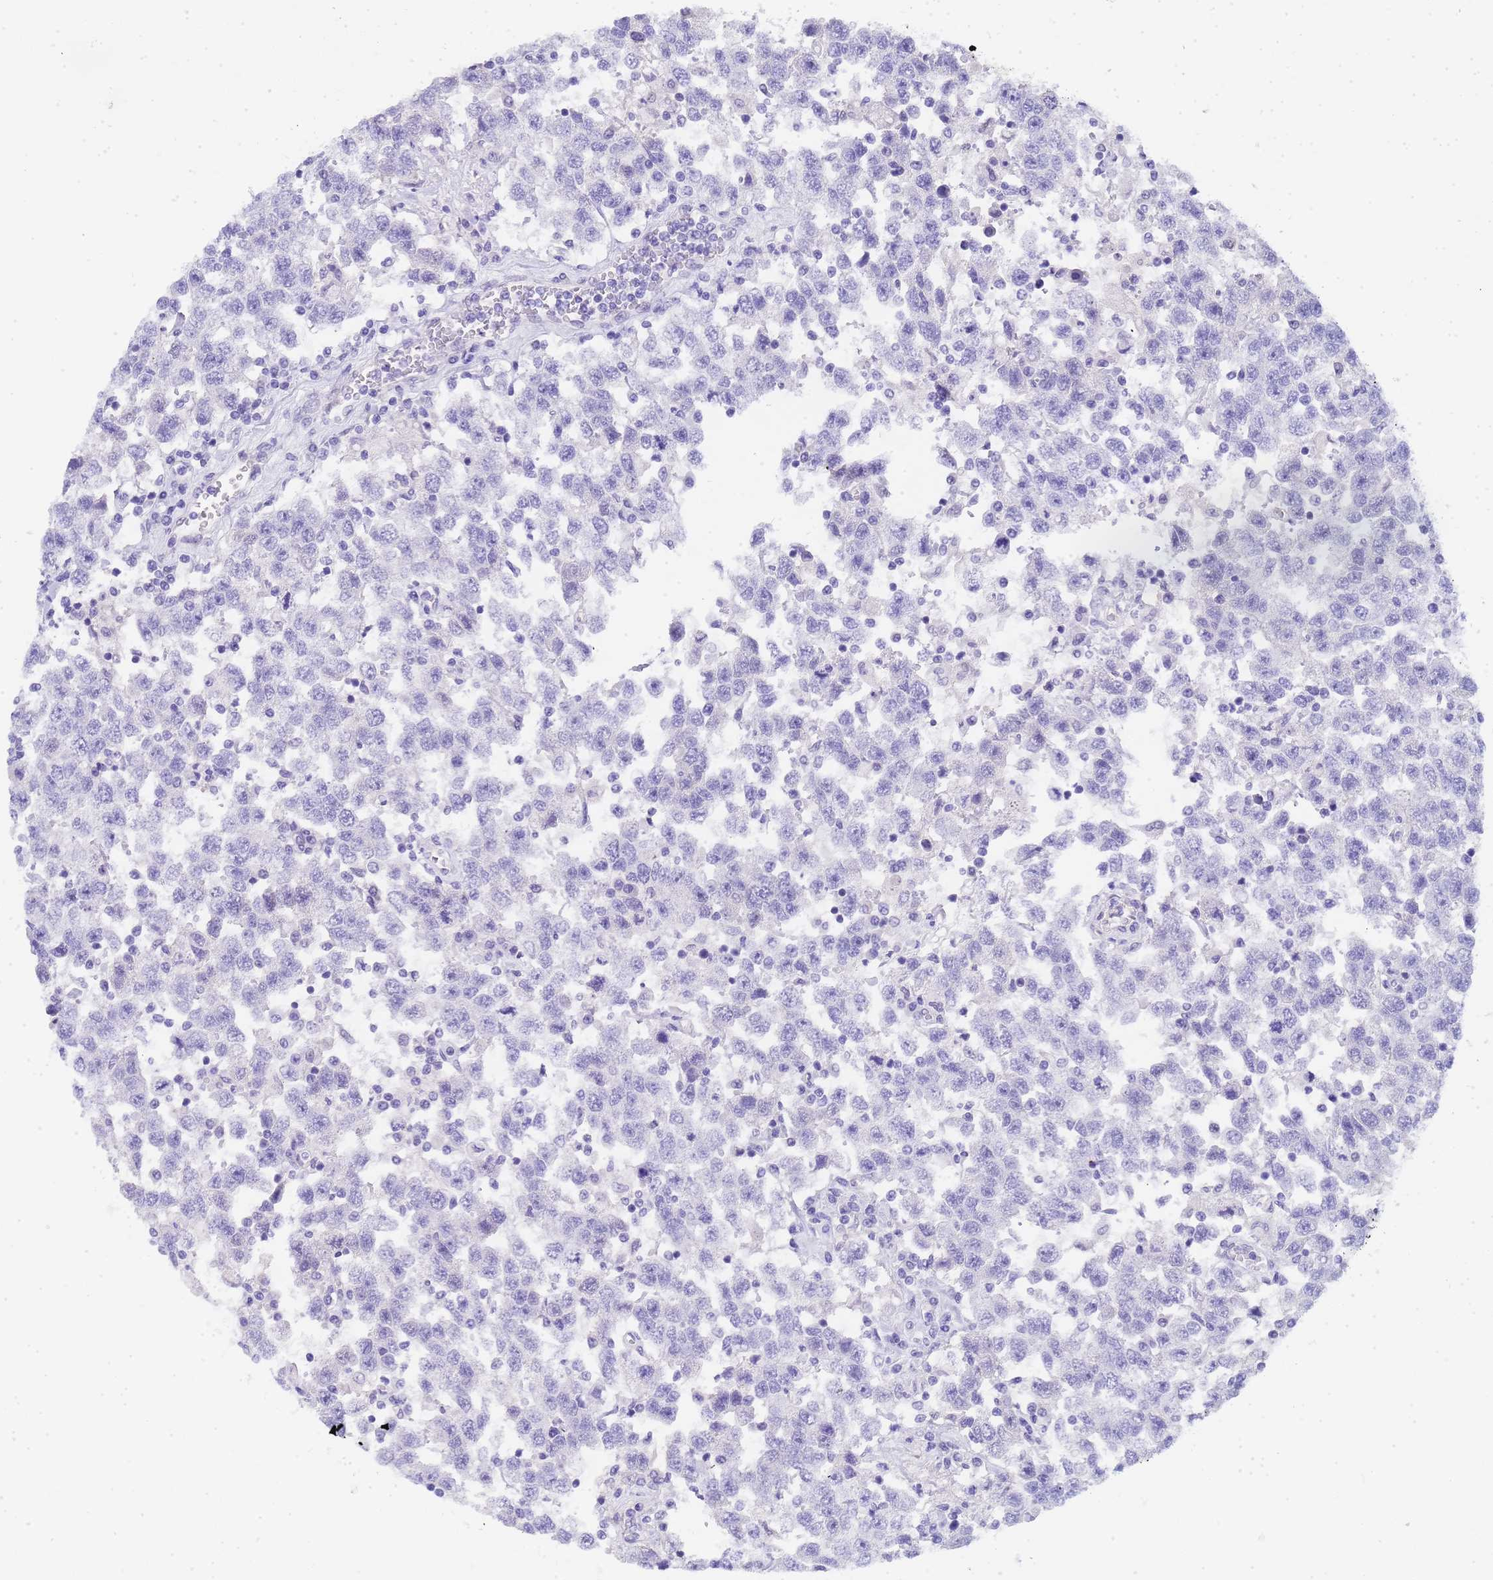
{"staining": {"intensity": "negative", "quantity": "none", "location": "none"}, "tissue": "testis cancer", "cell_type": "Tumor cells", "image_type": "cancer", "snomed": [{"axis": "morphology", "description": "Seminoma, NOS"}, {"axis": "topography", "description": "Testis"}], "caption": "There is no significant staining in tumor cells of seminoma (testis).", "gene": "CTRC", "patient": {"sex": "male", "age": 41}}